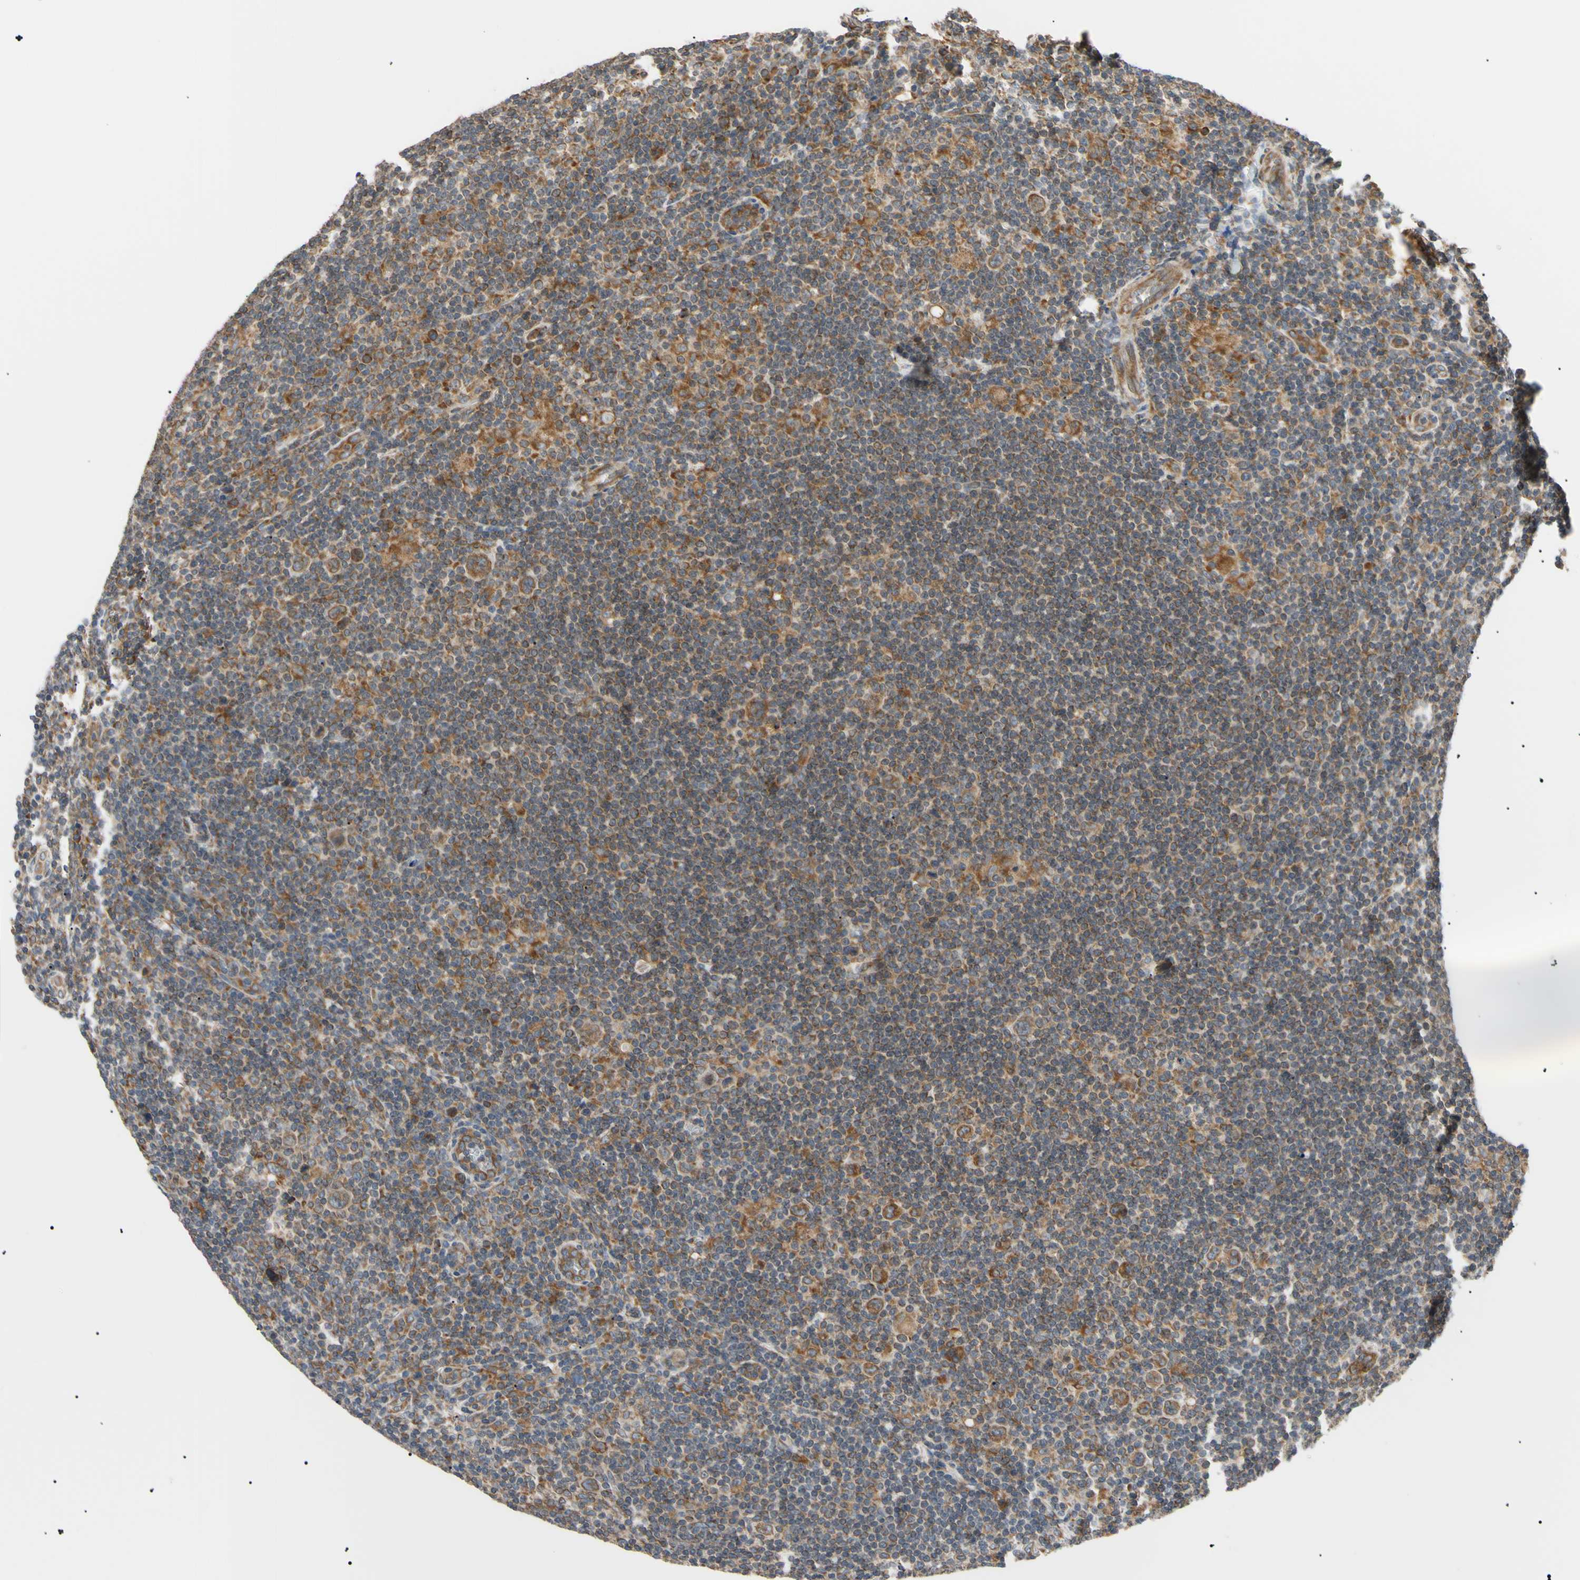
{"staining": {"intensity": "moderate", "quantity": ">75%", "location": "cytoplasmic/membranous"}, "tissue": "lymphoma", "cell_type": "Tumor cells", "image_type": "cancer", "snomed": [{"axis": "morphology", "description": "Hodgkin's disease, NOS"}, {"axis": "topography", "description": "Lymph node"}], "caption": "Human lymphoma stained for a protein (brown) reveals moderate cytoplasmic/membranous positive positivity in approximately >75% of tumor cells.", "gene": "VAPA", "patient": {"sex": "female", "age": 57}}